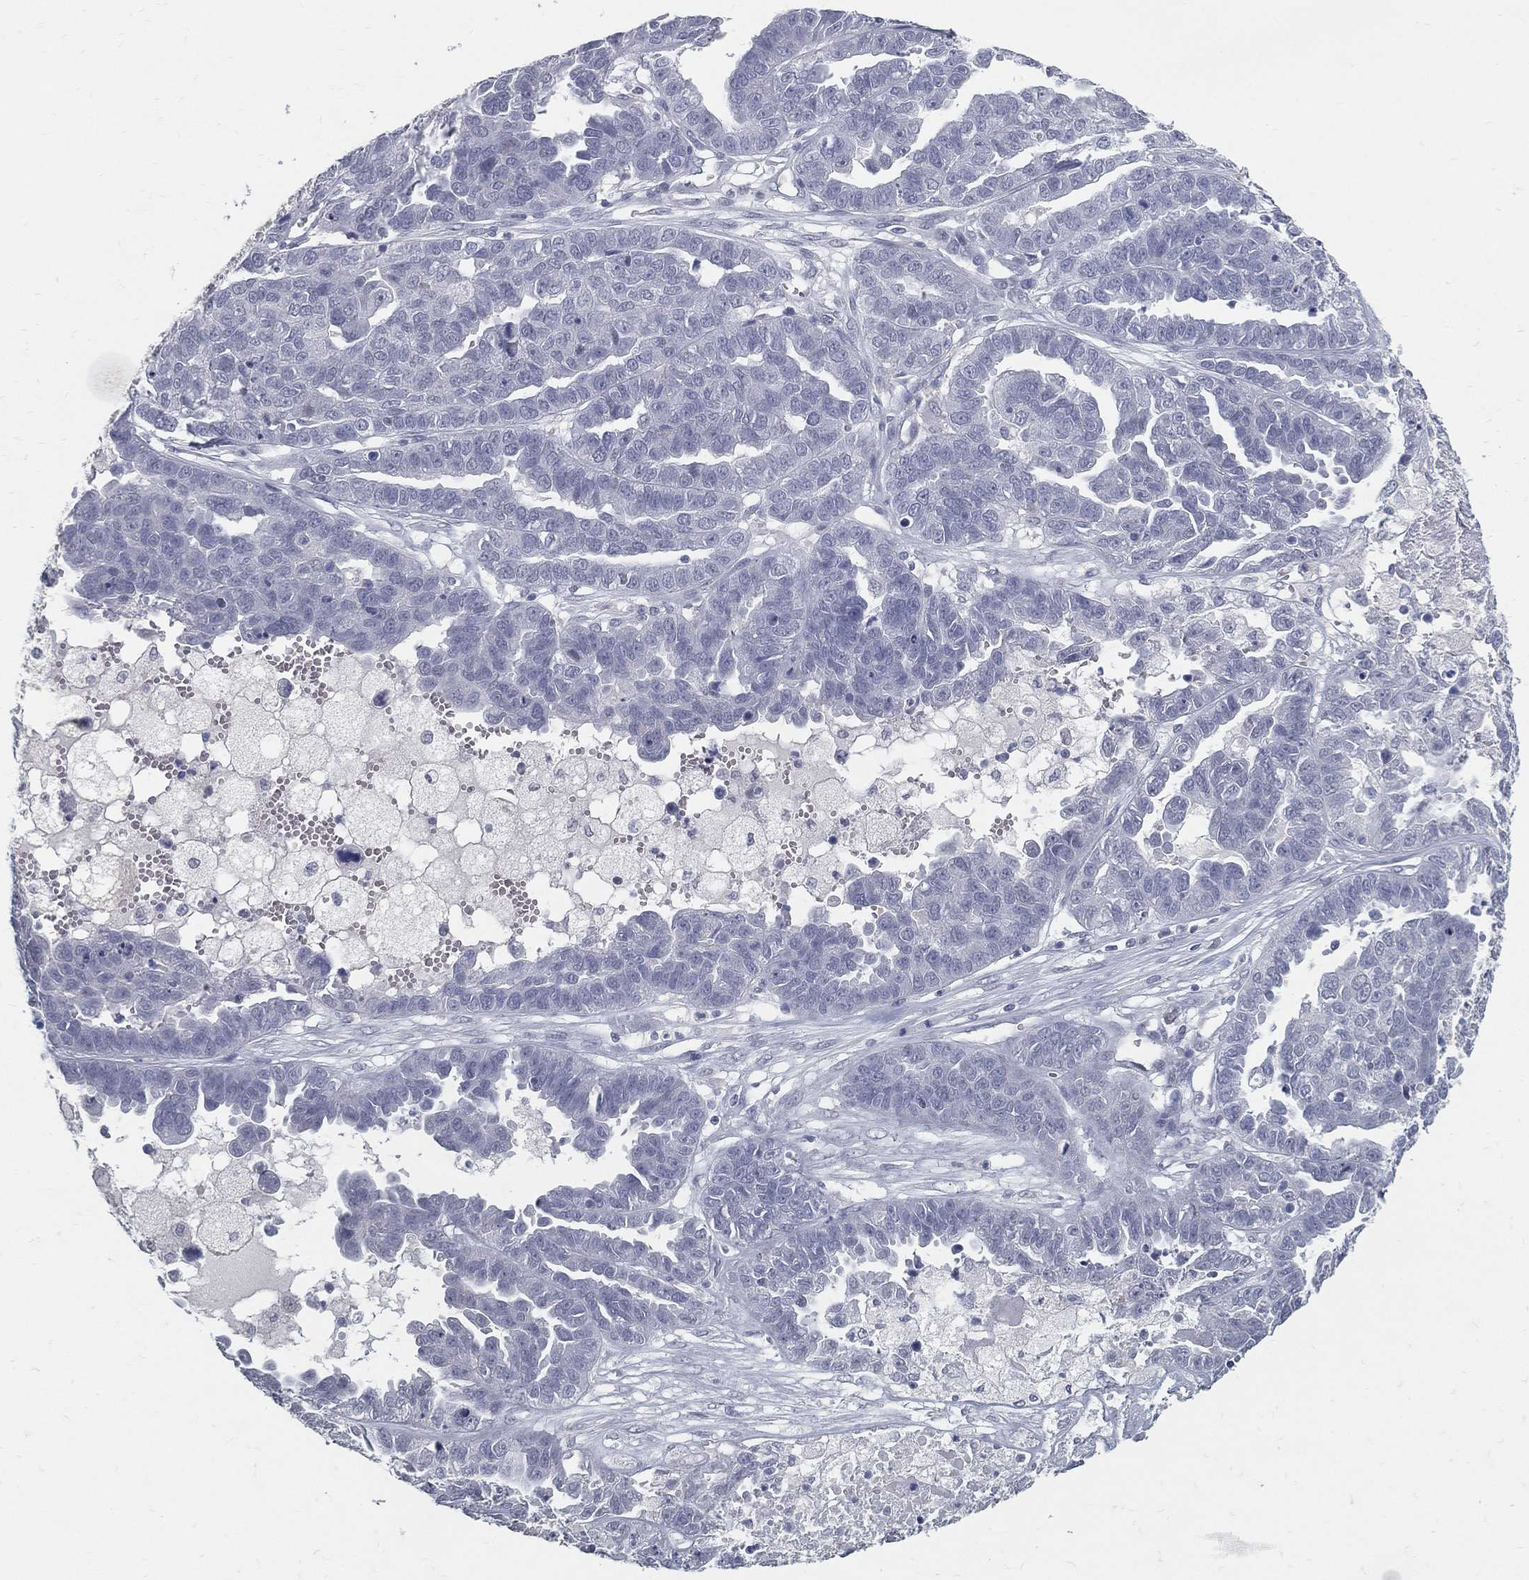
{"staining": {"intensity": "negative", "quantity": "none", "location": "none"}, "tissue": "ovarian cancer", "cell_type": "Tumor cells", "image_type": "cancer", "snomed": [{"axis": "morphology", "description": "Cystadenocarcinoma, serous, NOS"}, {"axis": "topography", "description": "Ovary"}], "caption": "High power microscopy micrograph of an IHC micrograph of ovarian cancer, revealing no significant positivity in tumor cells. The staining was performed using DAB to visualize the protein expression in brown, while the nuclei were stained in blue with hematoxylin (Magnification: 20x).", "gene": "ACE2", "patient": {"sex": "female", "age": 87}}